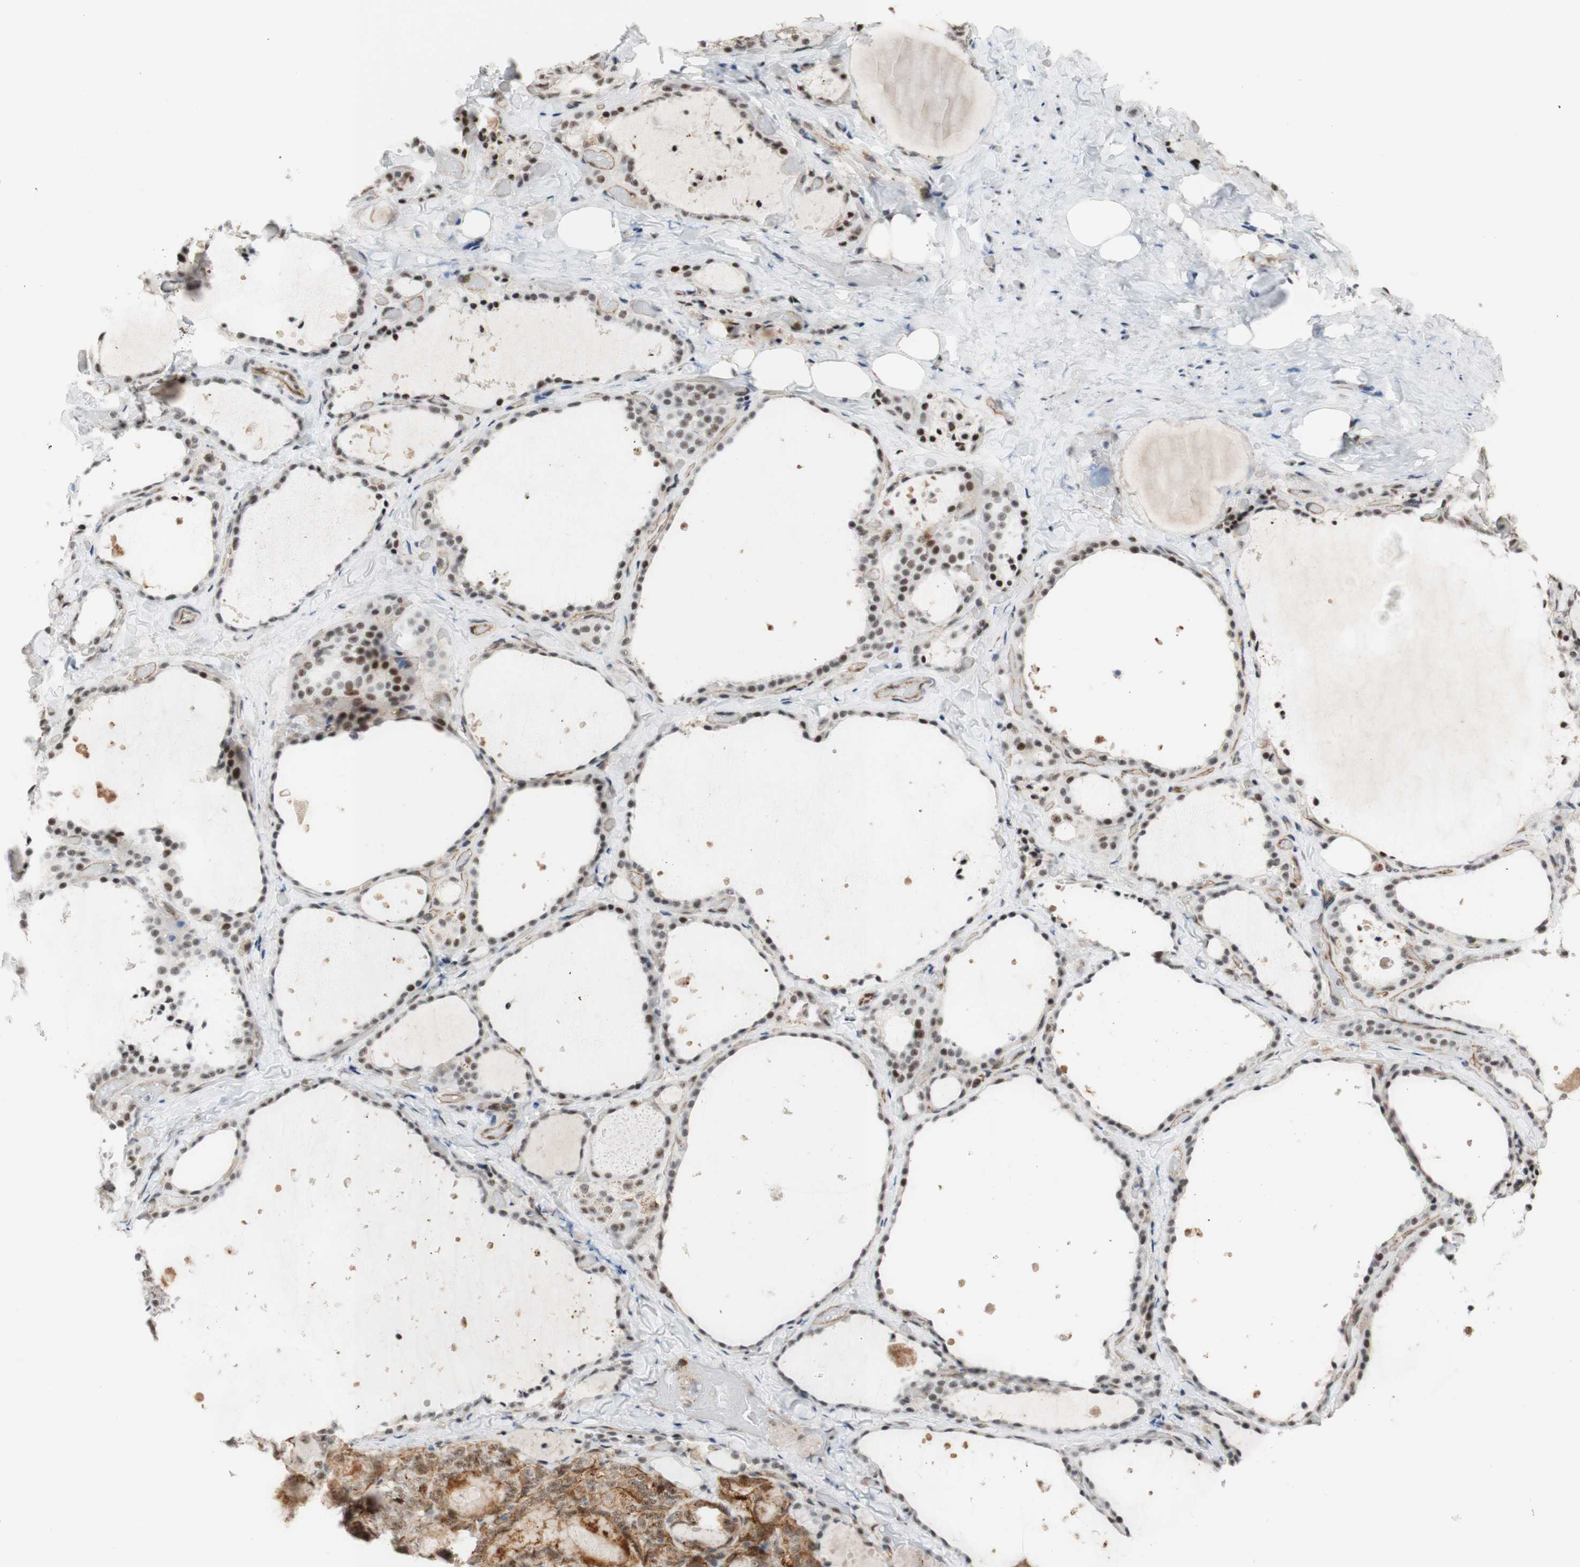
{"staining": {"intensity": "moderate", "quantity": ">75%", "location": "nuclear"}, "tissue": "thyroid gland", "cell_type": "Glandular cells", "image_type": "normal", "snomed": [{"axis": "morphology", "description": "Normal tissue, NOS"}, {"axis": "topography", "description": "Thyroid gland"}], "caption": "A high-resolution image shows IHC staining of normal thyroid gland, which exhibits moderate nuclear positivity in approximately >75% of glandular cells. (brown staining indicates protein expression, while blue staining denotes nuclei).", "gene": "SAP18", "patient": {"sex": "female", "age": 44}}